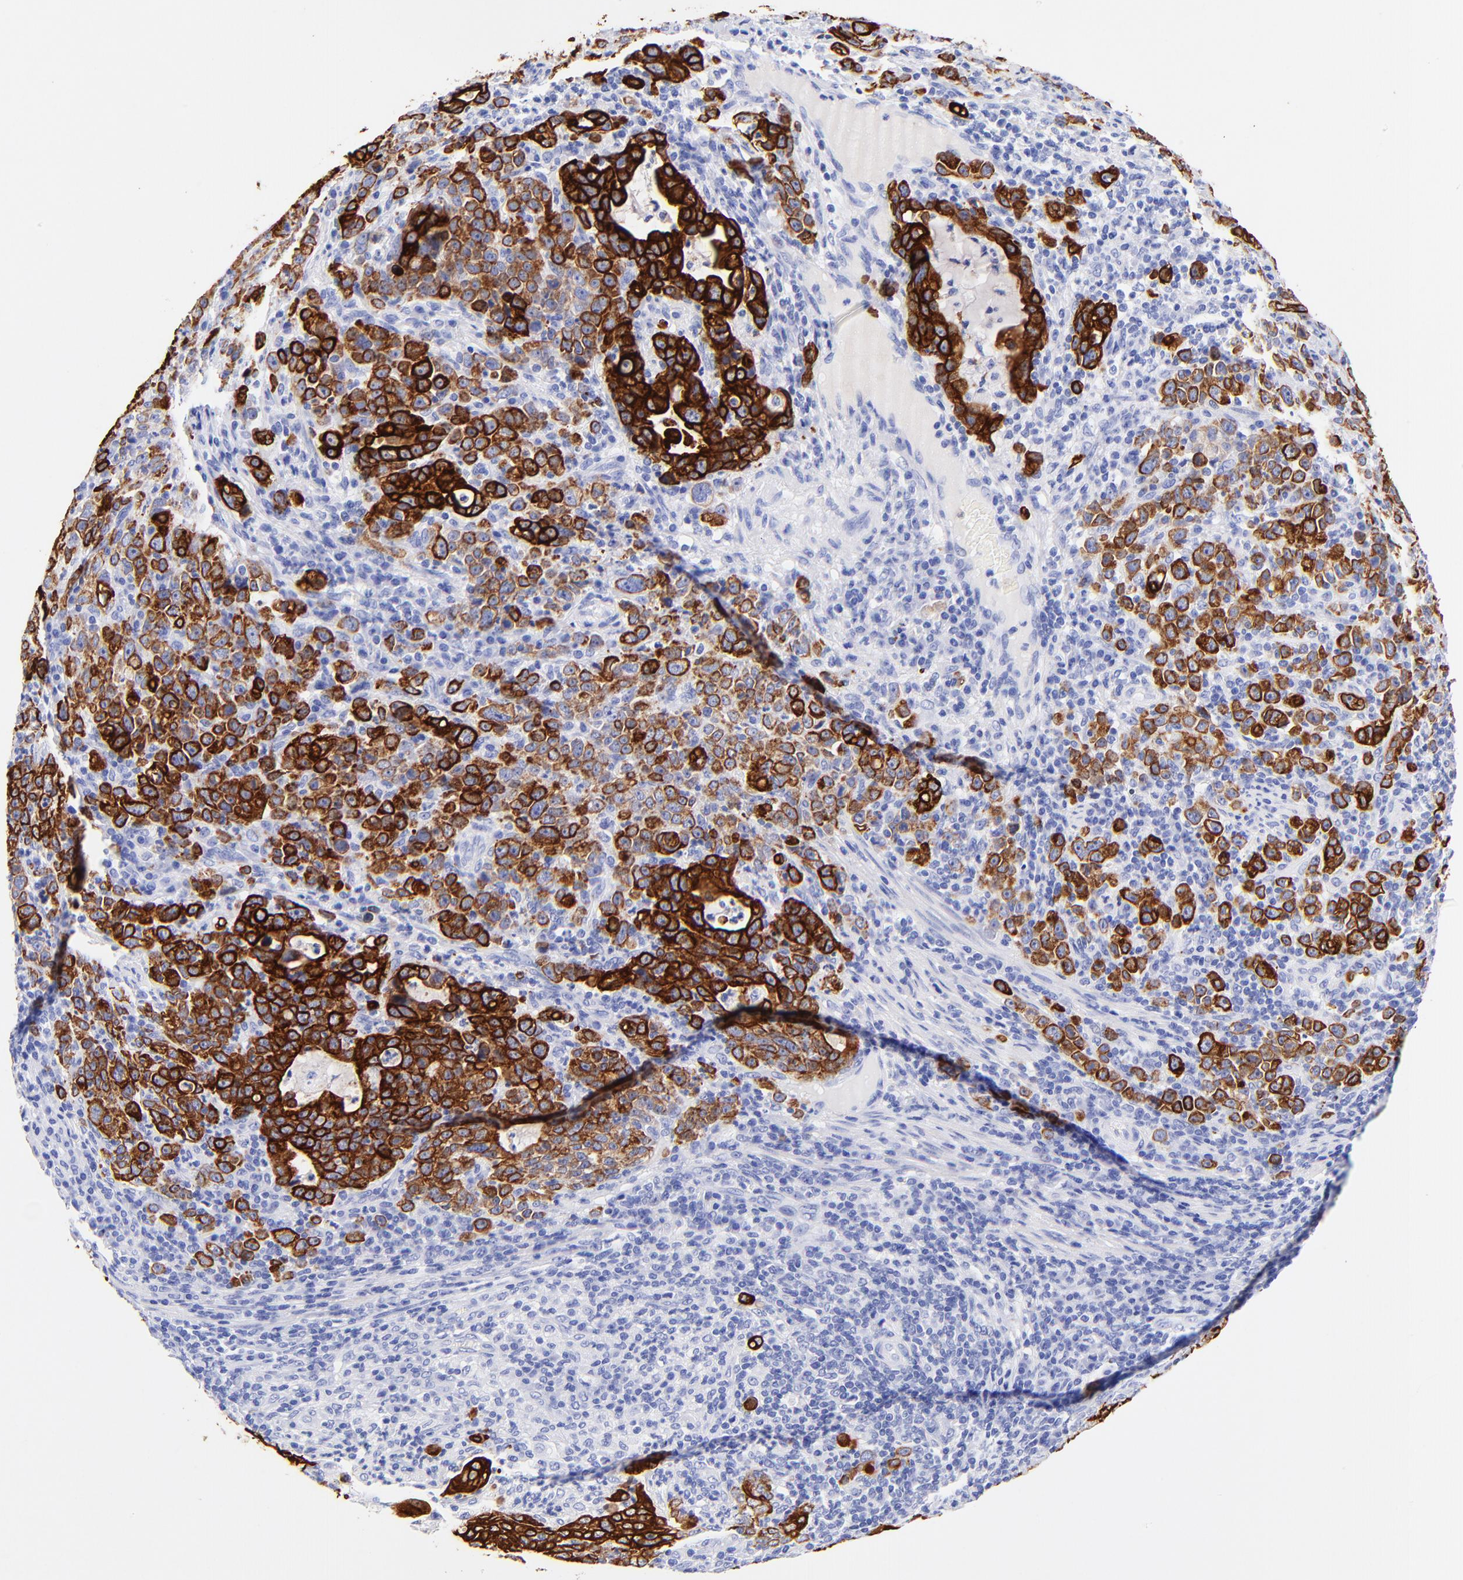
{"staining": {"intensity": "strong", "quantity": ">75%", "location": "cytoplasmic/membranous"}, "tissue": "stomach cancer", "cell_type": "Tumor cells", "image_type": "cancer", "snomed": [{"axis": "morphology", "description": "Adenocarcinoma, NOS"}, {"axis": "topography", "description": "Stomach, upper"}], "caption": "Immunohistochemistry (IHC) micrograph of neoplastic tissue: human adenocarcinoma (stomach) stained using immunohistochemistry demonstrates high levels of strong protein expression localized specifically in the cytoplasmic/membranous of tumor cells, appearing as a cytoplasmic/membranous brown color.", "gene": "KRT19", "patient": {"sex": "female", "age": 50}}